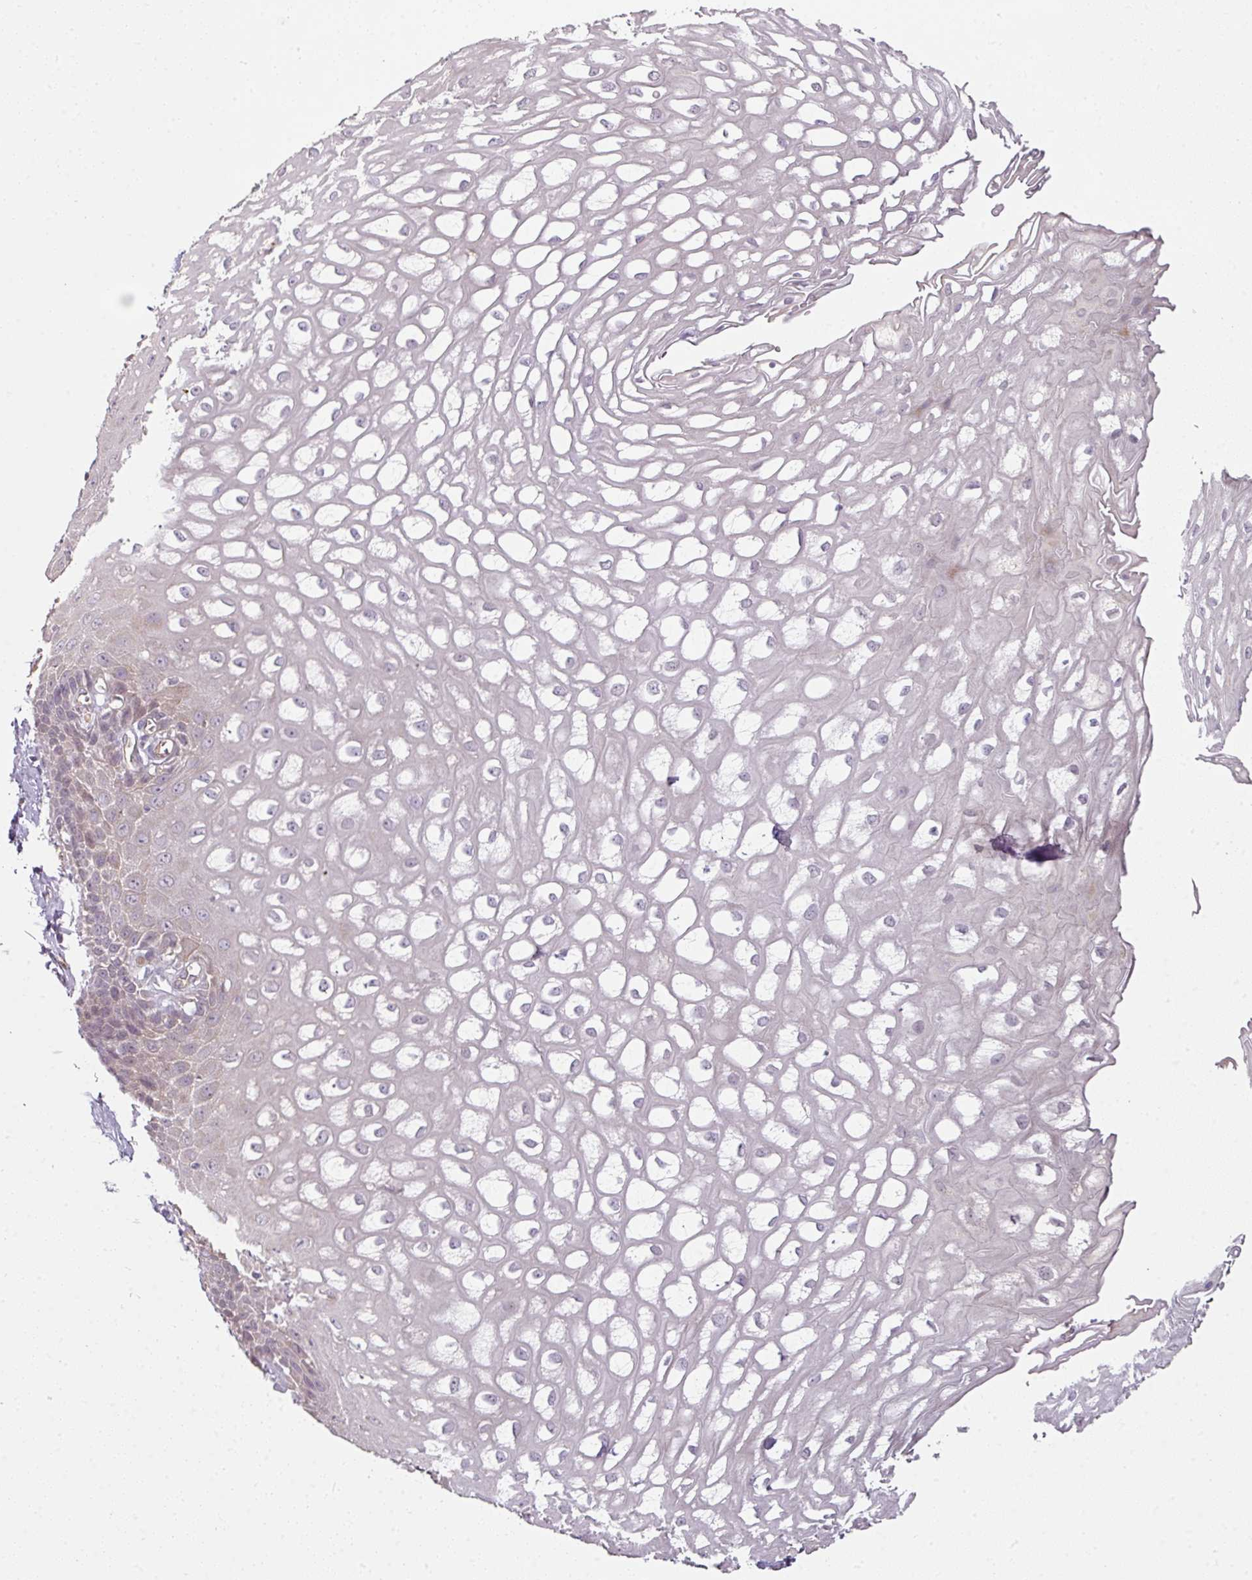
{"staining": {"intensity": "moderate", "quantity": "<25%", "location": "cytoplasmic/membranous"}, "tissue": "esophagus", "cell_type": "Squamous epithelial cells", "image_type": "normal", "snomed": [{"axis": "morphology", "description": "Normal tissue, NOS"}, {"axis": "topography", "description": "Esophagus"}], "caption": "Immunohistochemical staining of benign human esophagus displays <25% levels of moderate cytoplasmic/membranous protein staining in about <25% of squamous epithelial cells. The protein of interest is shown in brown color, while the nuclei are stained blue.", "gene": "C19orf33", "patient": {"sex": "male", "age": 67}}